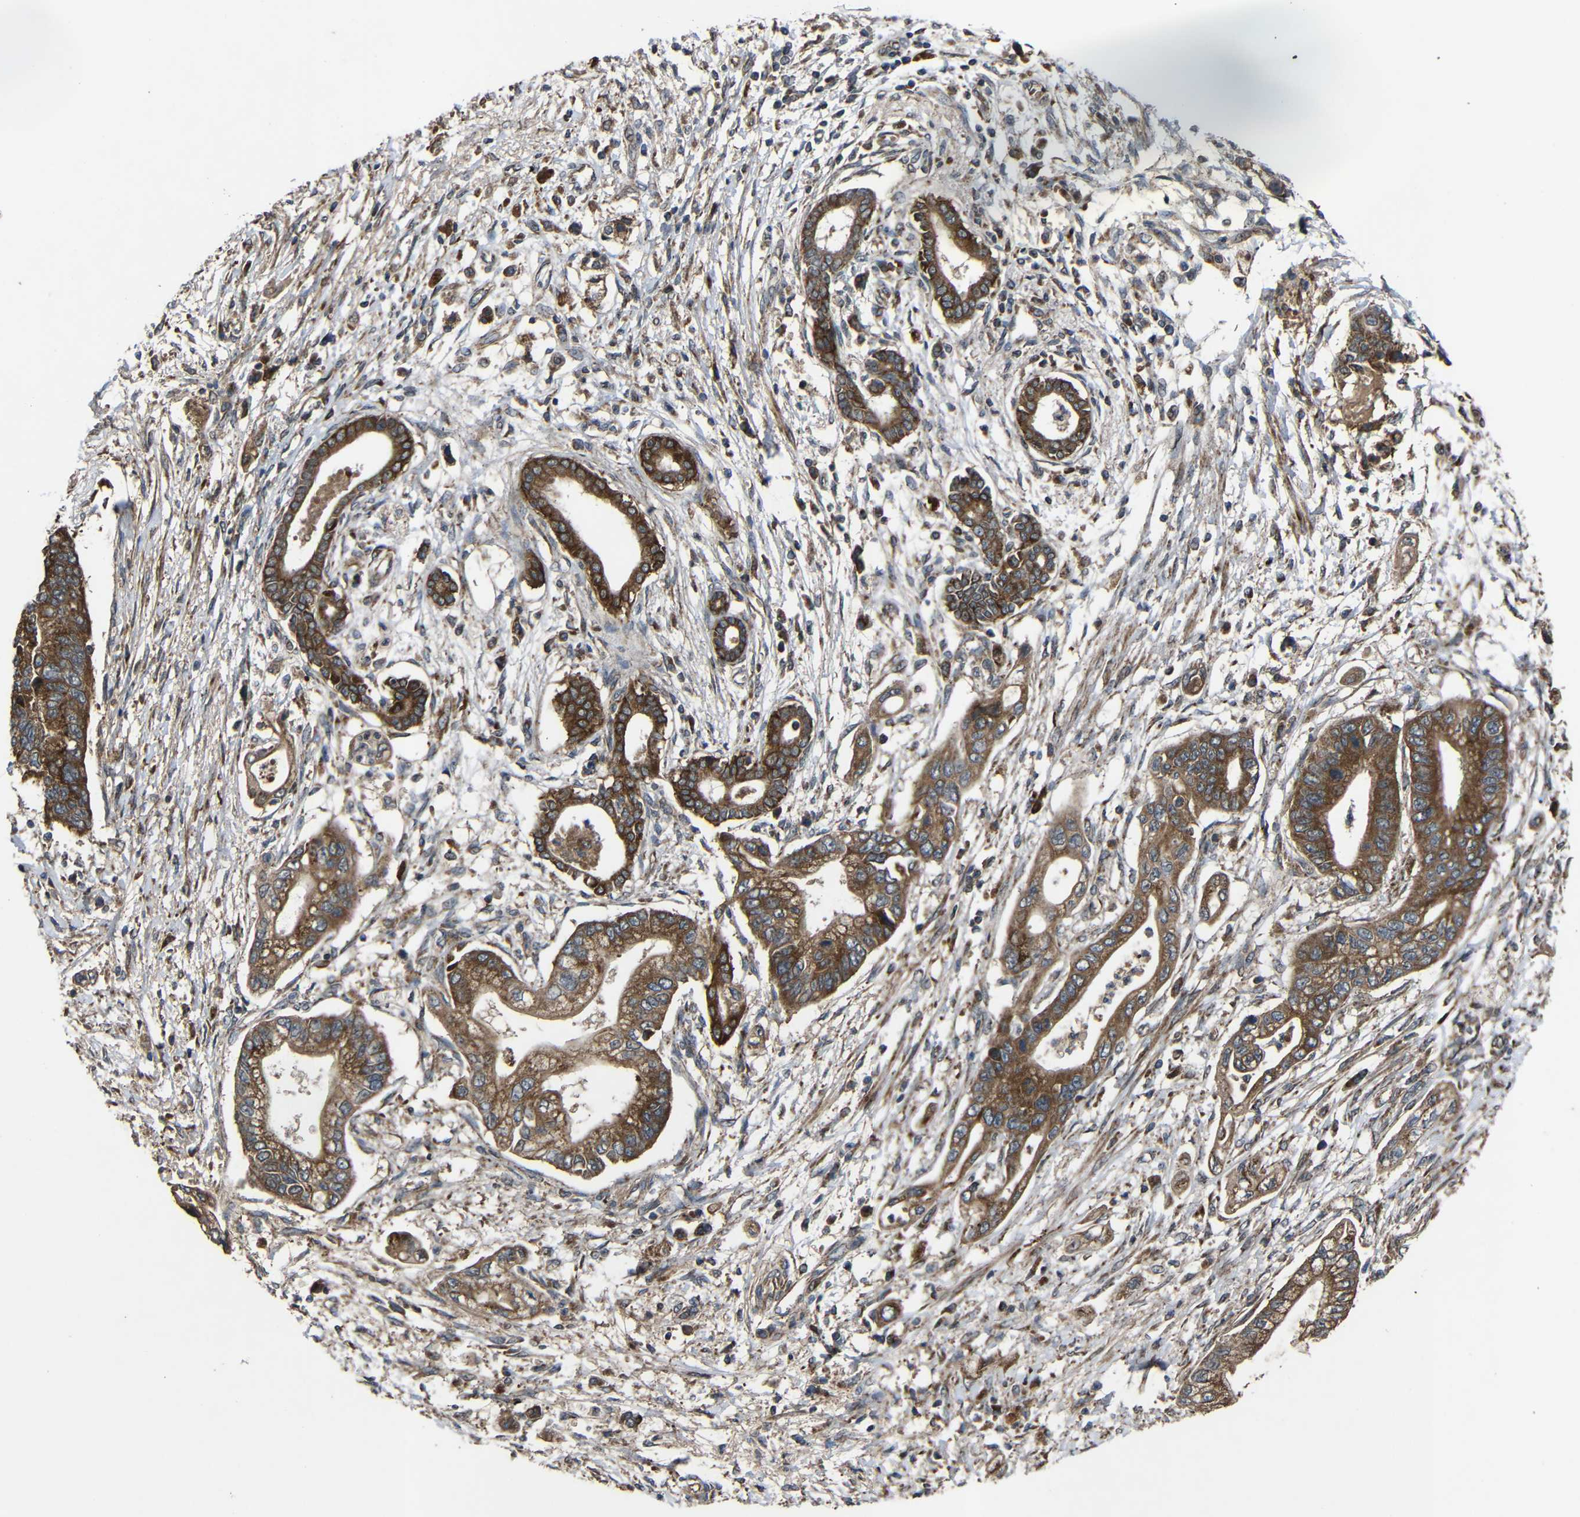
{"staining": {"intensity": "strong", "quantity": ">75%", "location": "cytoplasmic/membranous"}, "tissue": "pancreatic cancer", "cell_type": "Tumor cells", "image_type": "cancer", "snomed": [{"axis": "morphology", "description": "Adenocarcinoma, NOS"}, {"axis": "topography", "description": "Pancreas"}], "caption": "A brown stain highlights strong cytoplasmic/membranous positivity of a protein in adenocarcinoma (pancreatic) tumor cells. The protein is shown in brown color, while the nuclei are stained blue.", "gene": "C1GALT1", "patient": {"sex": "male", "age": 56}}